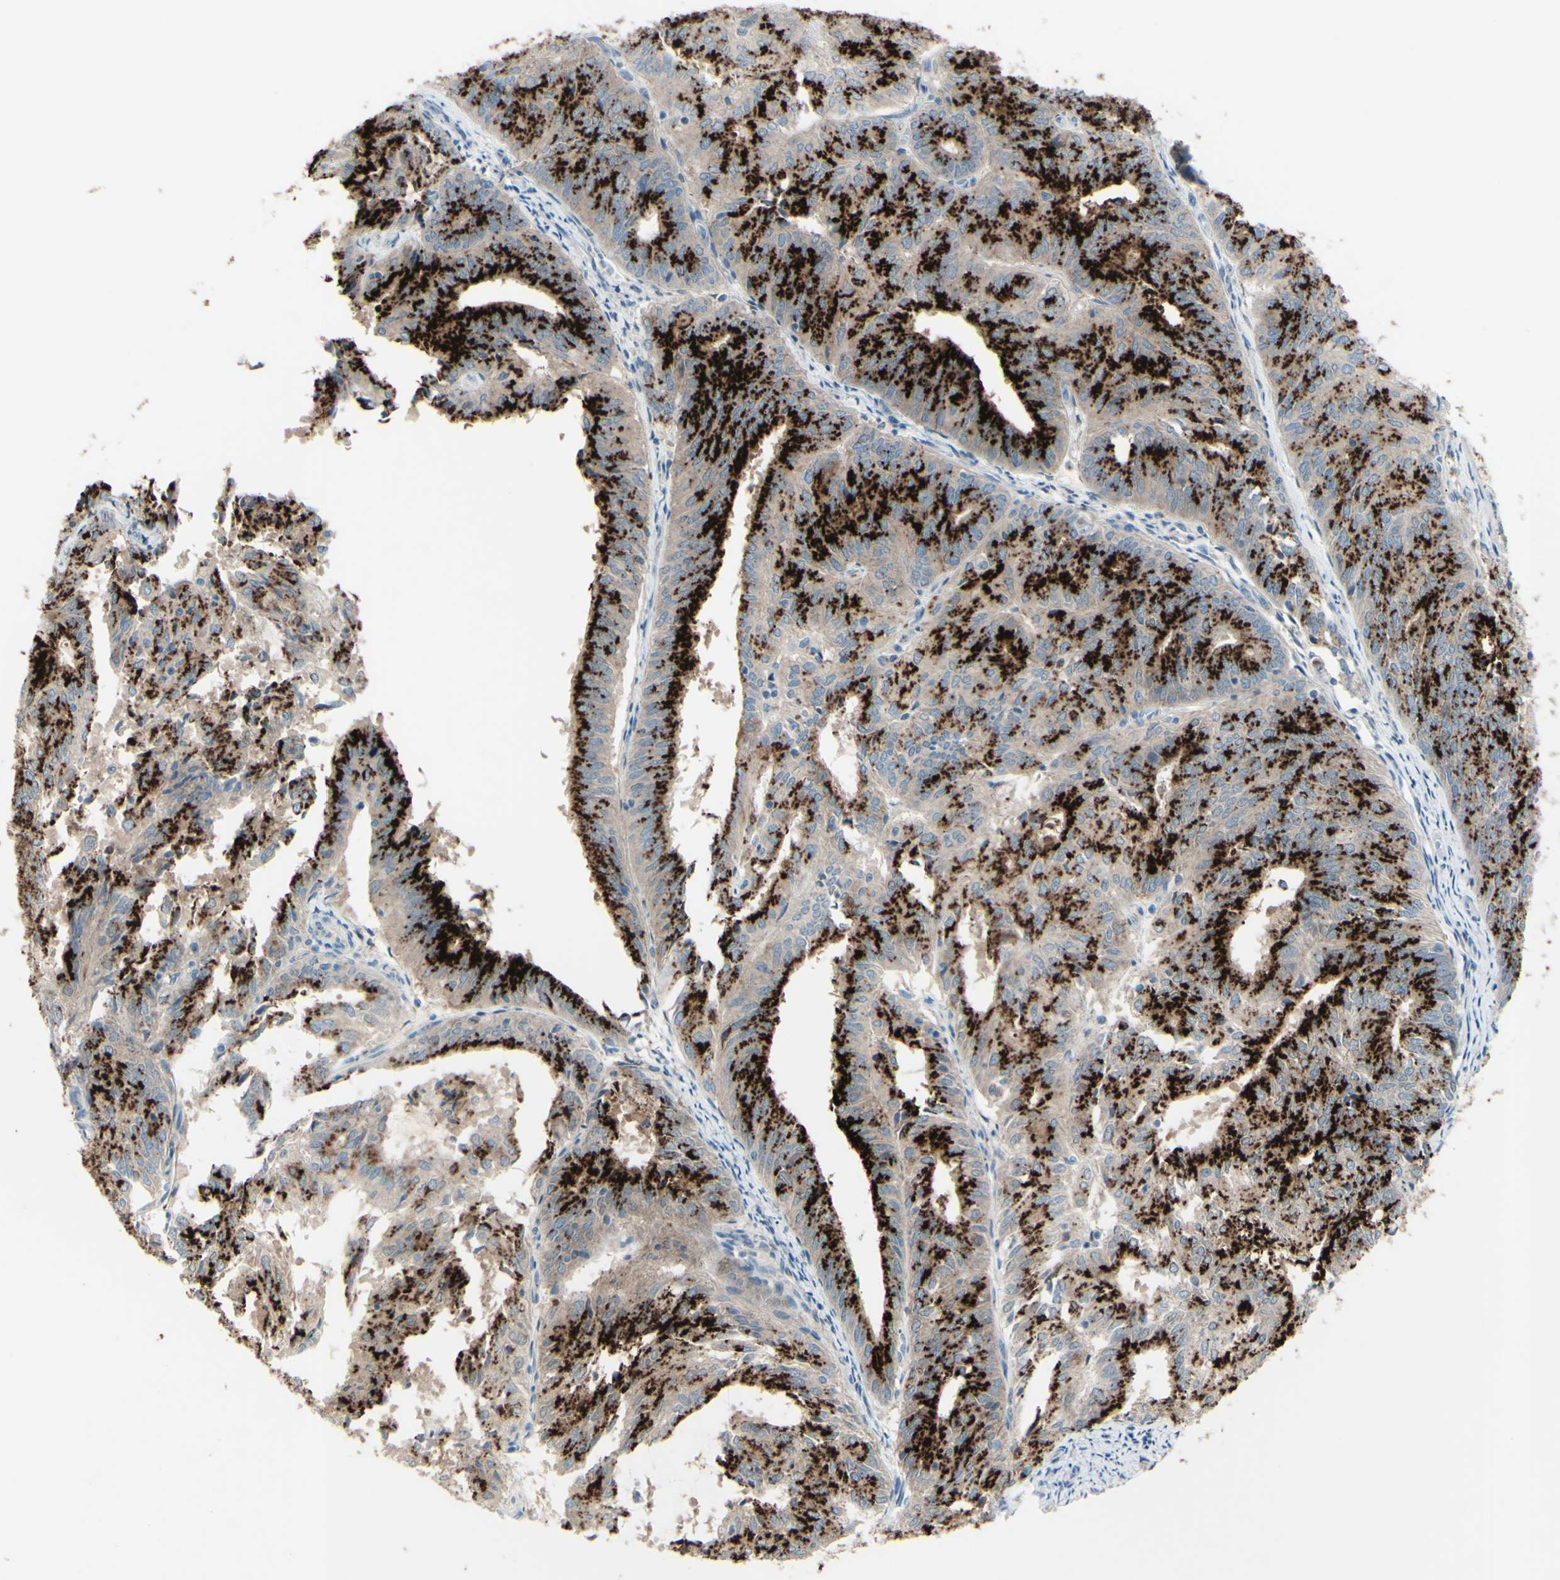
{"staining": {"intensity": "strong", "quantity": ">75%", "location": "cytoplasmic/membranous"}, "tissue": "endometrial cancer", "cell_type": "Tumor cells", "image_type": "cancer", "snomed": [{"axis": "morphology", "description": "Adenocarcinoma, NOS"}, {"axis": "topography", "description": "Uterus"}], "caption": "Immunohistochemistry (IHC) image of neoplastic tissue: human endometrial cancer (adenocarcinoma) stained using IHC displays high levels of strong protein expression localized specifically in the cytoplasmic/membranous of tumor cells, appearing as a cytoplasmic/membranous brown color.", "gene": "B4GALT1", "patient": {"sex": "female", "age": 60}}